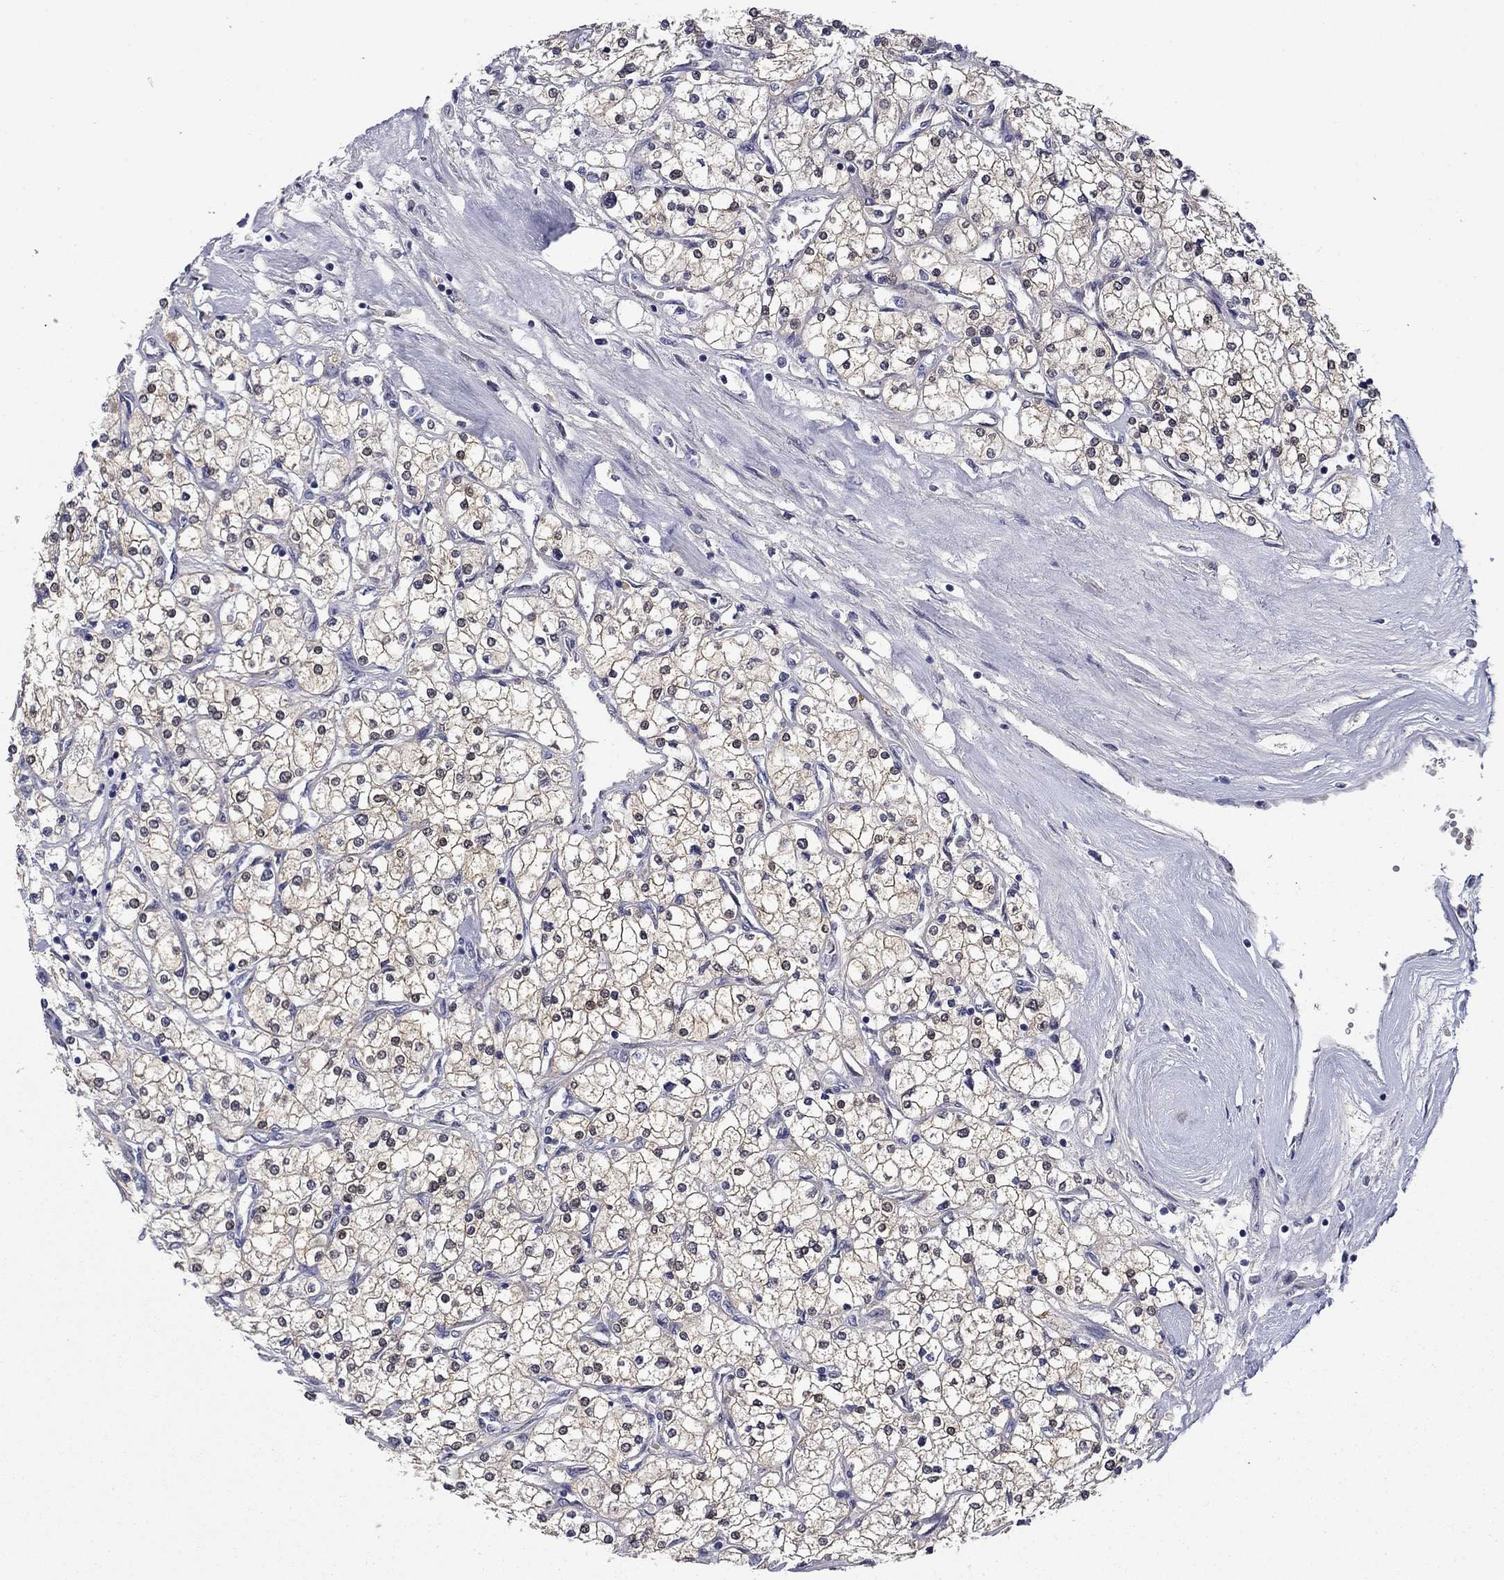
{"staining": {"intensity": "negative", "quantity": "none", "location": "none"}, "tissue": "renal cancer", "cell_type": "Tumor cells", "image_type": "cancer", "snomed": [{"axis": "morphology", "description": "Adenocarcinoma, NOS"}, {"axis": "topography", "description": "Kidney"}], "caption": "Image shows no protein expression in tumor cells of renal cancer tissue.", "gene": "DDTL", "patient": {"sex": "male", "age": 80}}